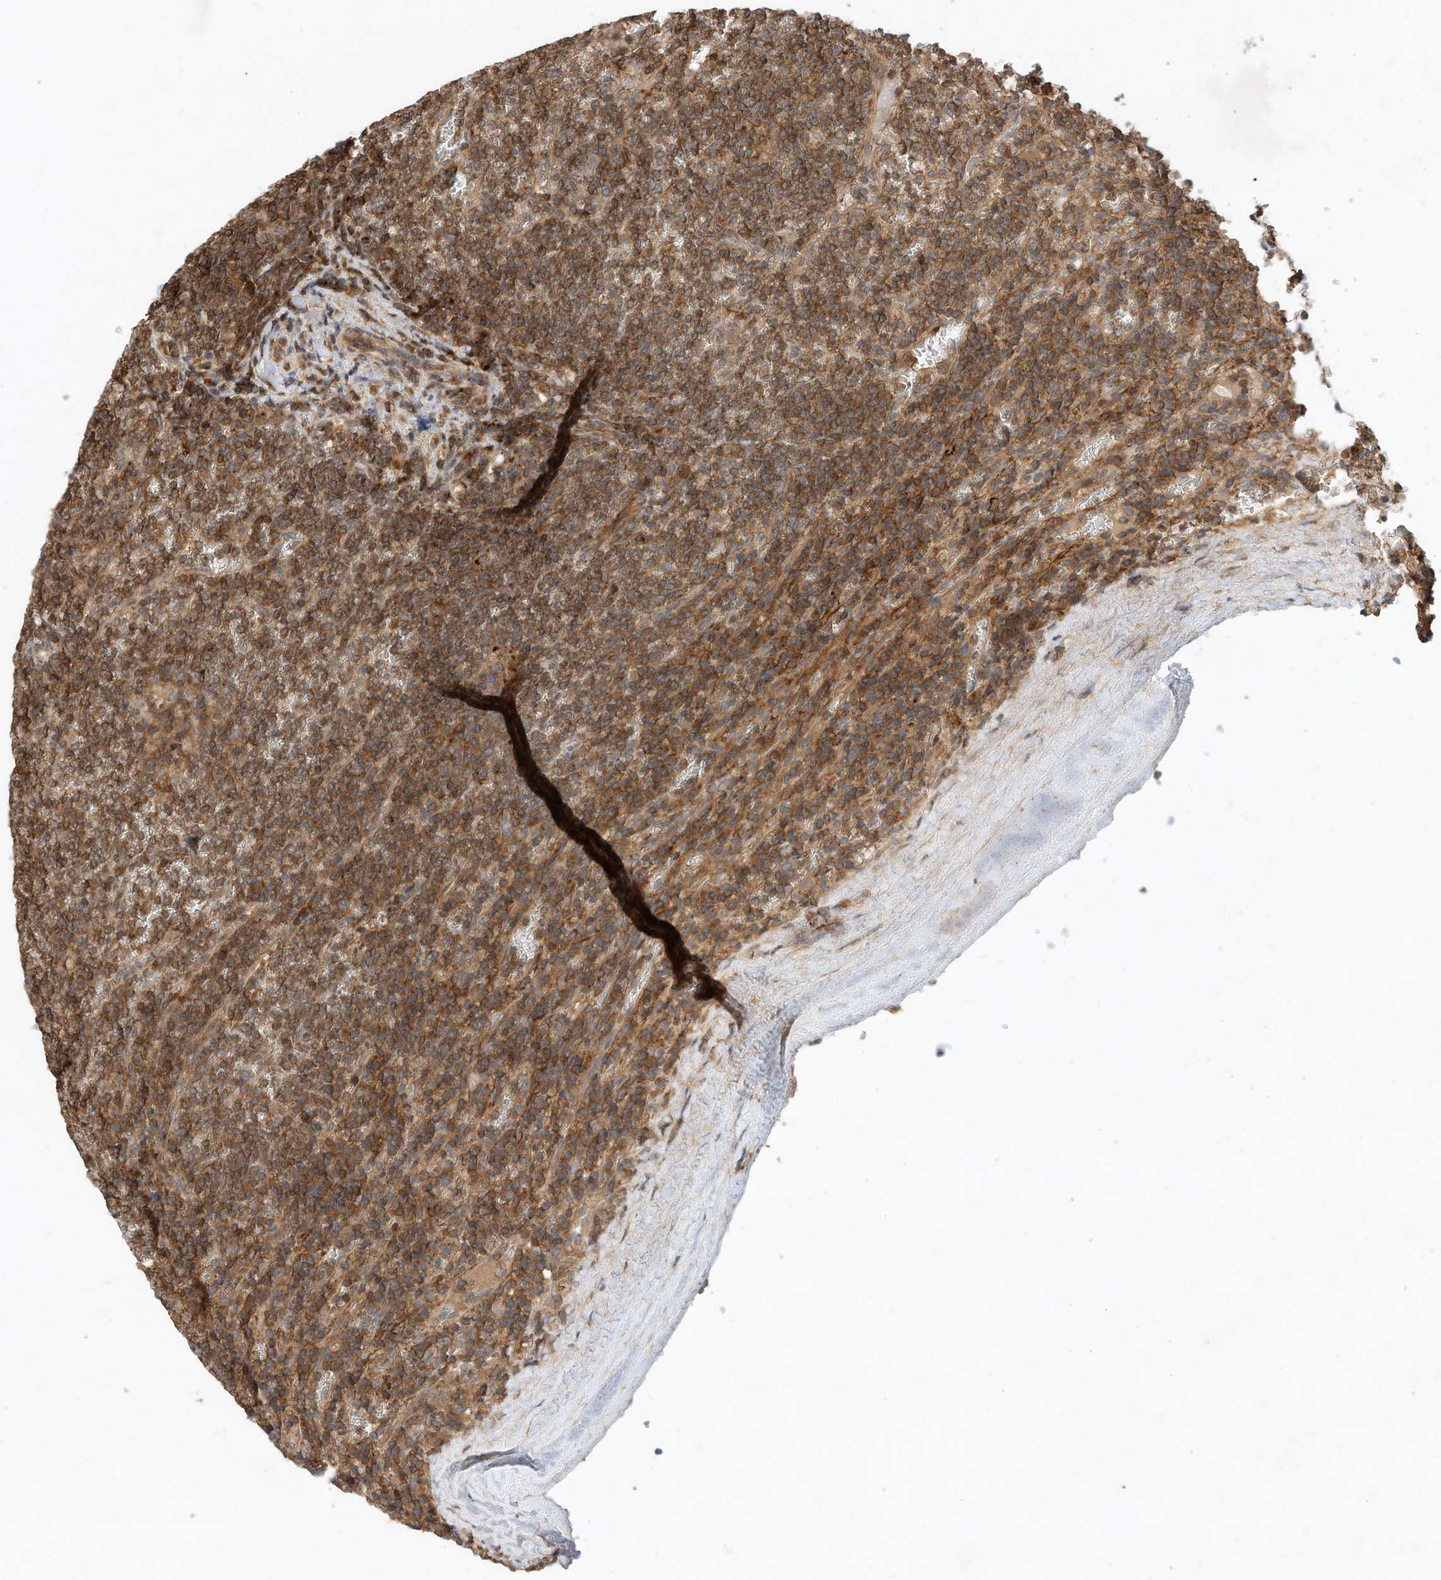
{"staining": {"intensity": "moderate", "quantity": ">75%", "location": "cytoplasmic/membranous"}, "tissue": "lymphoma", "cell_type": "Tumor cells", "image_type": "cancer", "snomed": [{"axis": "morphology", "description": "Malignant lymphoma, non-Hodgkin's type, Low grade"}, {"axis": "topography", "description": "Spleen"}], "caption": "The image shows a brown stain indicating the presence of a protein in the cytoplasmic/membranous of tumor cells in malignant lymphoma, non-Hodgkin's type (low-grade).", "gene": "CPAMD8", "patient": {"sex": "female", "age": 19}}